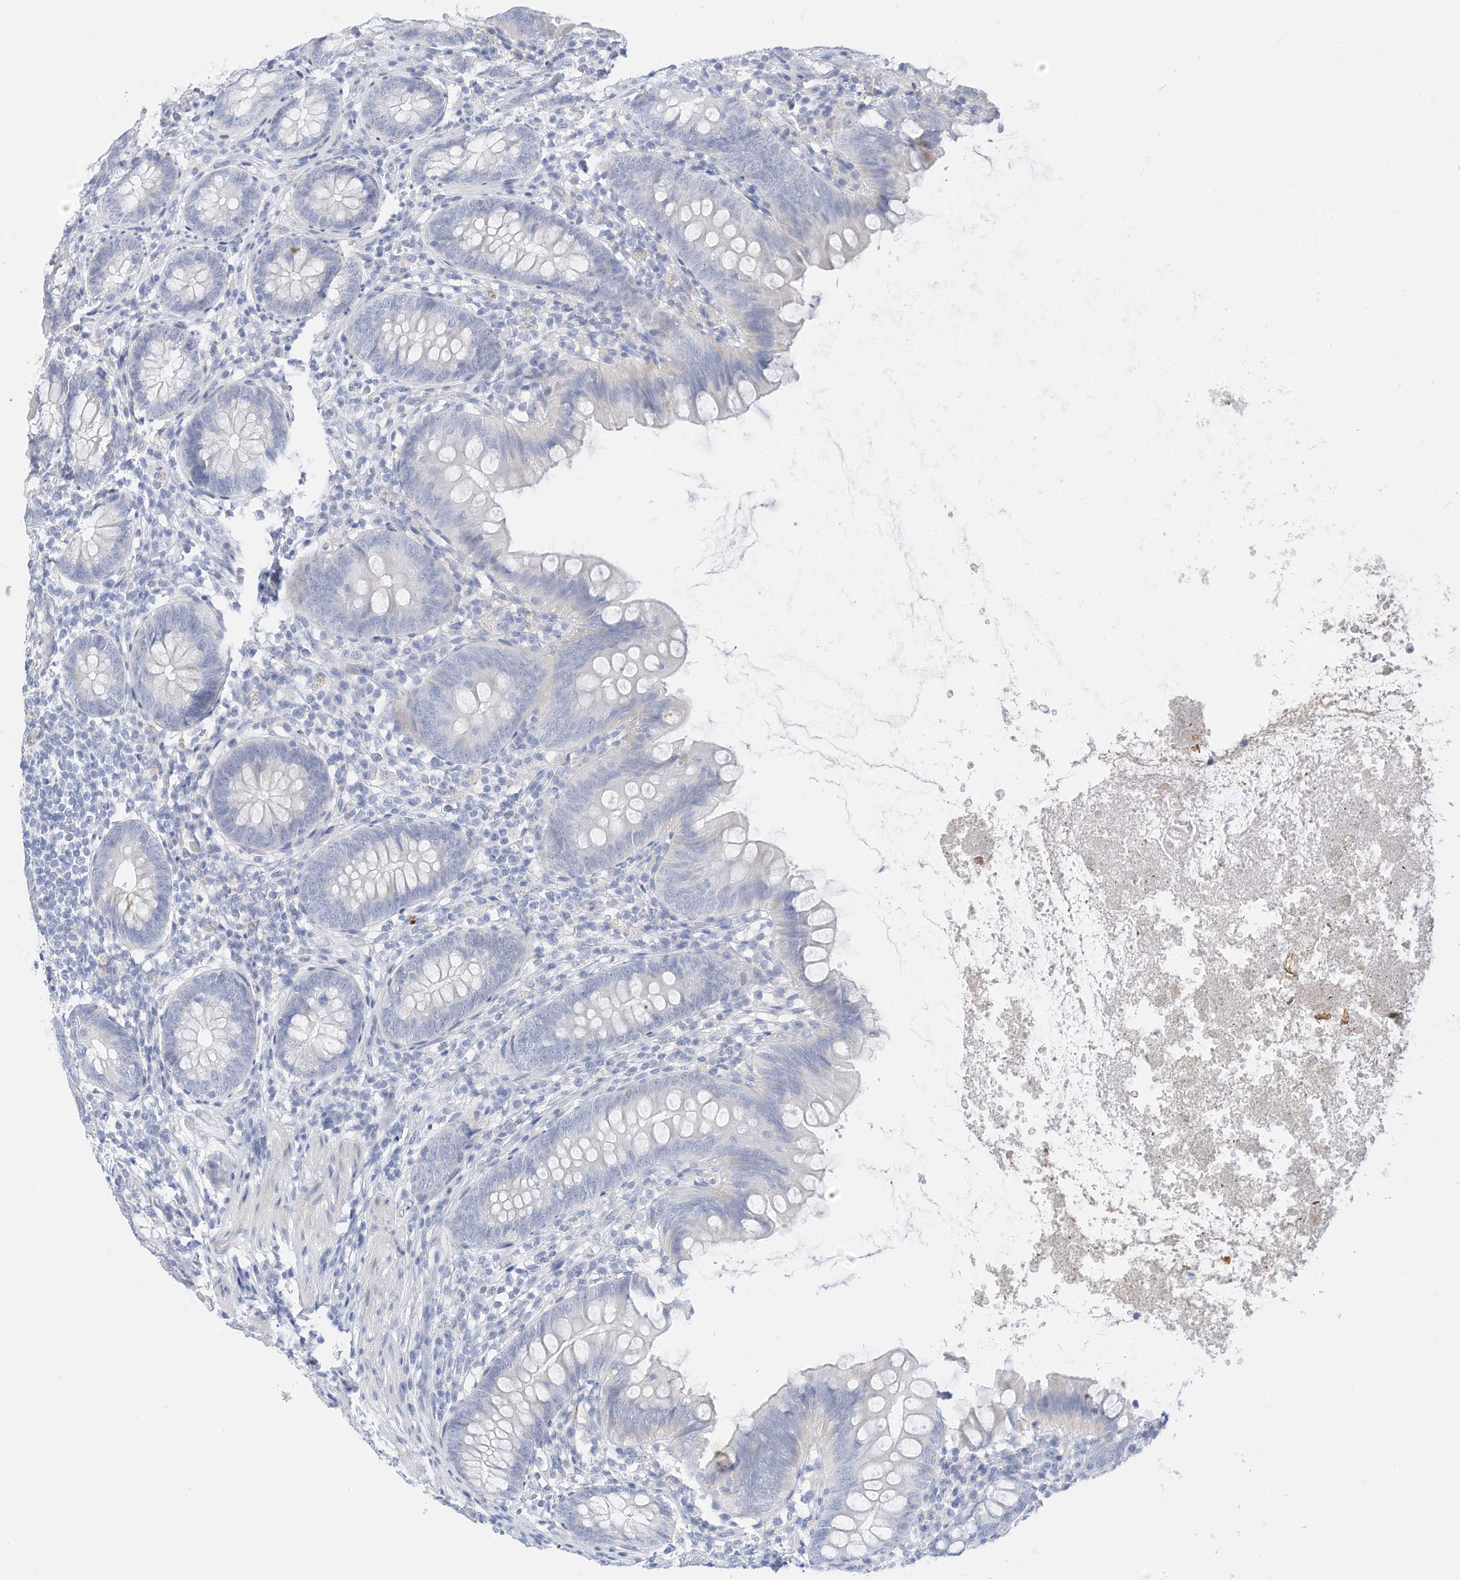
{"staining": {"intensity": "negative", "quantity": "none", "location": "none"}, "tissue": "appendix", "cell_type": "Glandular cells", "image_type": "normal", "snomed": [{"axis": "morphology", "description": "Normal tissue, NOS"}, {"axis": "topography", "description": "Appendix"}], "caption": "There is no significant staining in glandular cells of appendix. Brightfield microscopy of immunohistochemistry (IHC) stained with DAB (brown) and hematoxylin (blue), captured at high magnification.", "gene": "SPOCD1", "patient": {"sex": "female", "age": 62}}